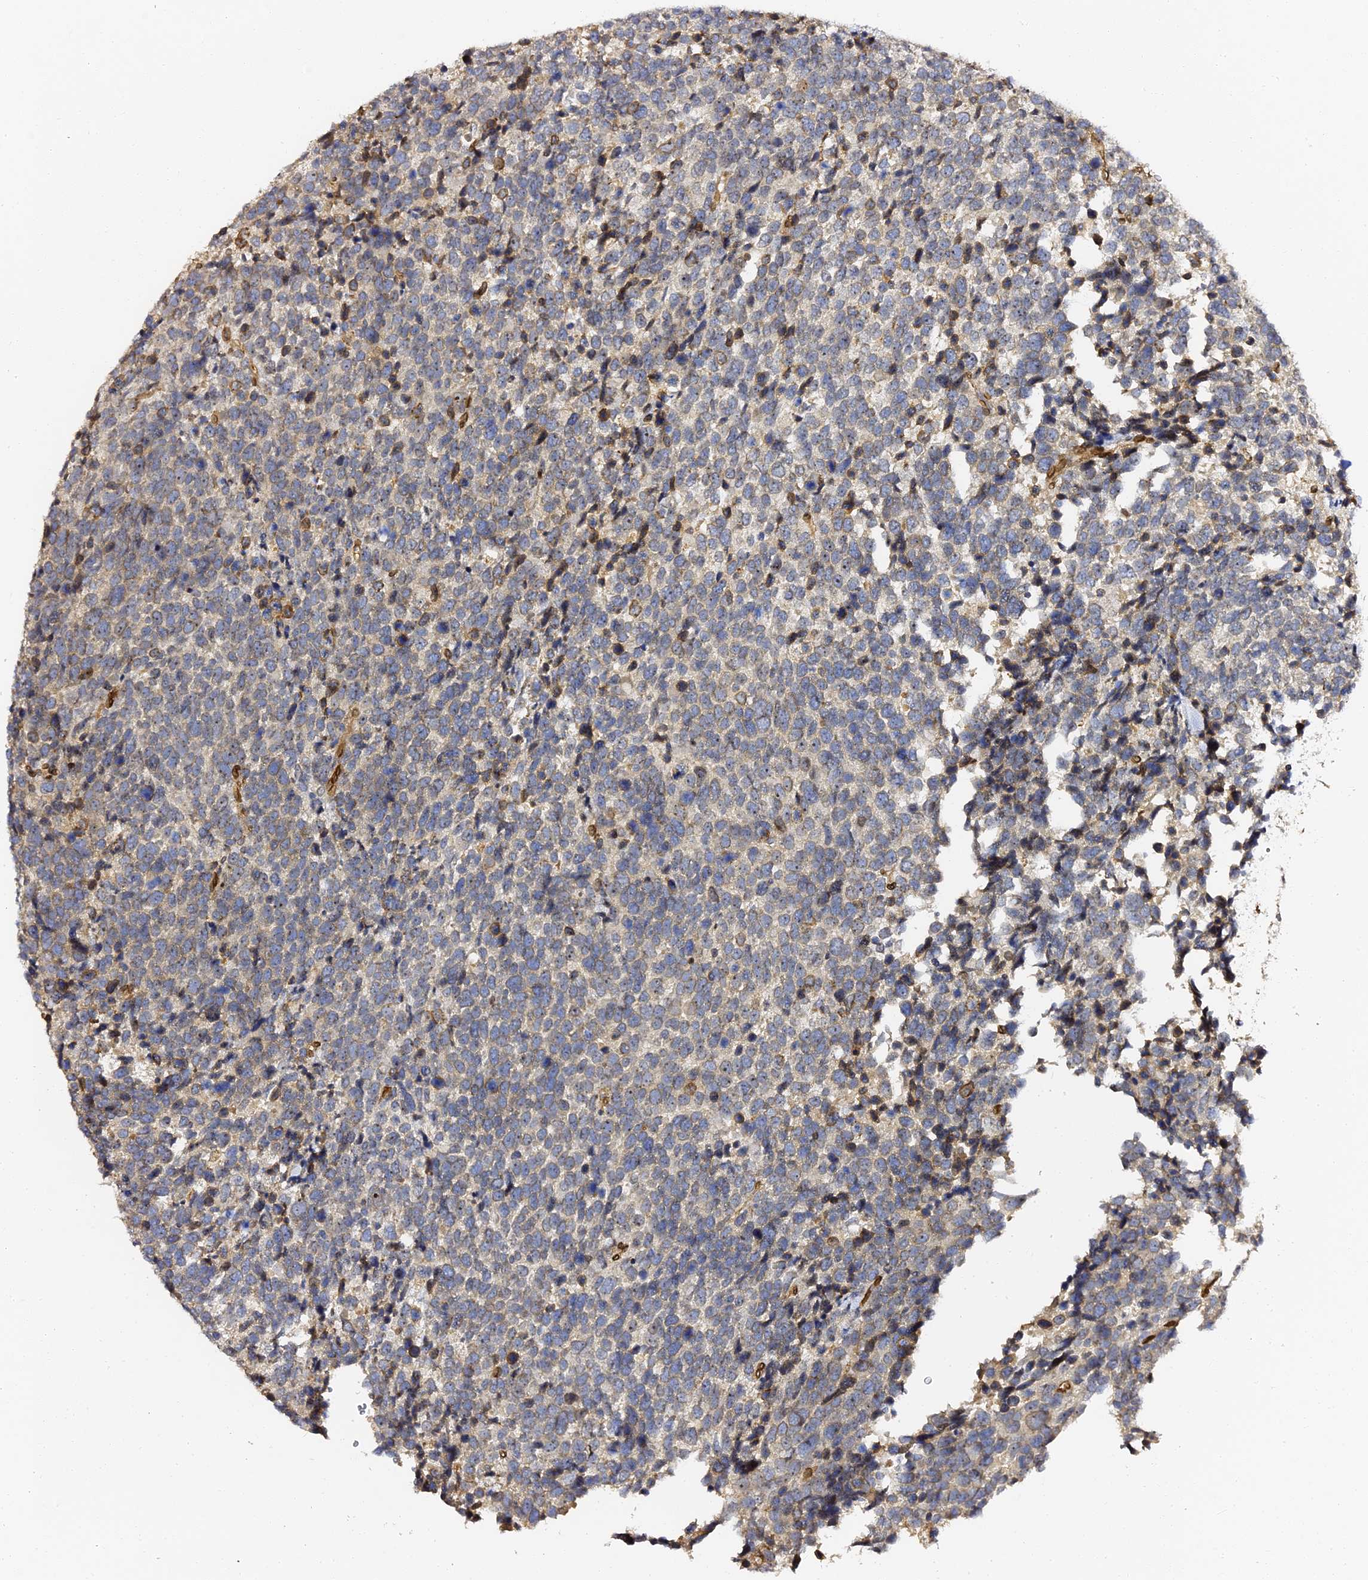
{"staining": {"intensity": "negative", "quantity": "none", "location": "none"}, "tissue": "urothelial cancer", "cell_type": "Tumor cells", "image_type": "cancer", "snomed": [{"axis": "morphology", "description": "Urothelial carcinoma, High grade"}, {"axis": "topography", "description": "Urinary bladder"}], "caption": "IHC histopathology image of human urothelial carcinoma (high-grade) stained for a protein (brown), which displays no staining in tumor cells.", "gene": "ANAPC5", "patient": {"sex": "female", "age": 82}}